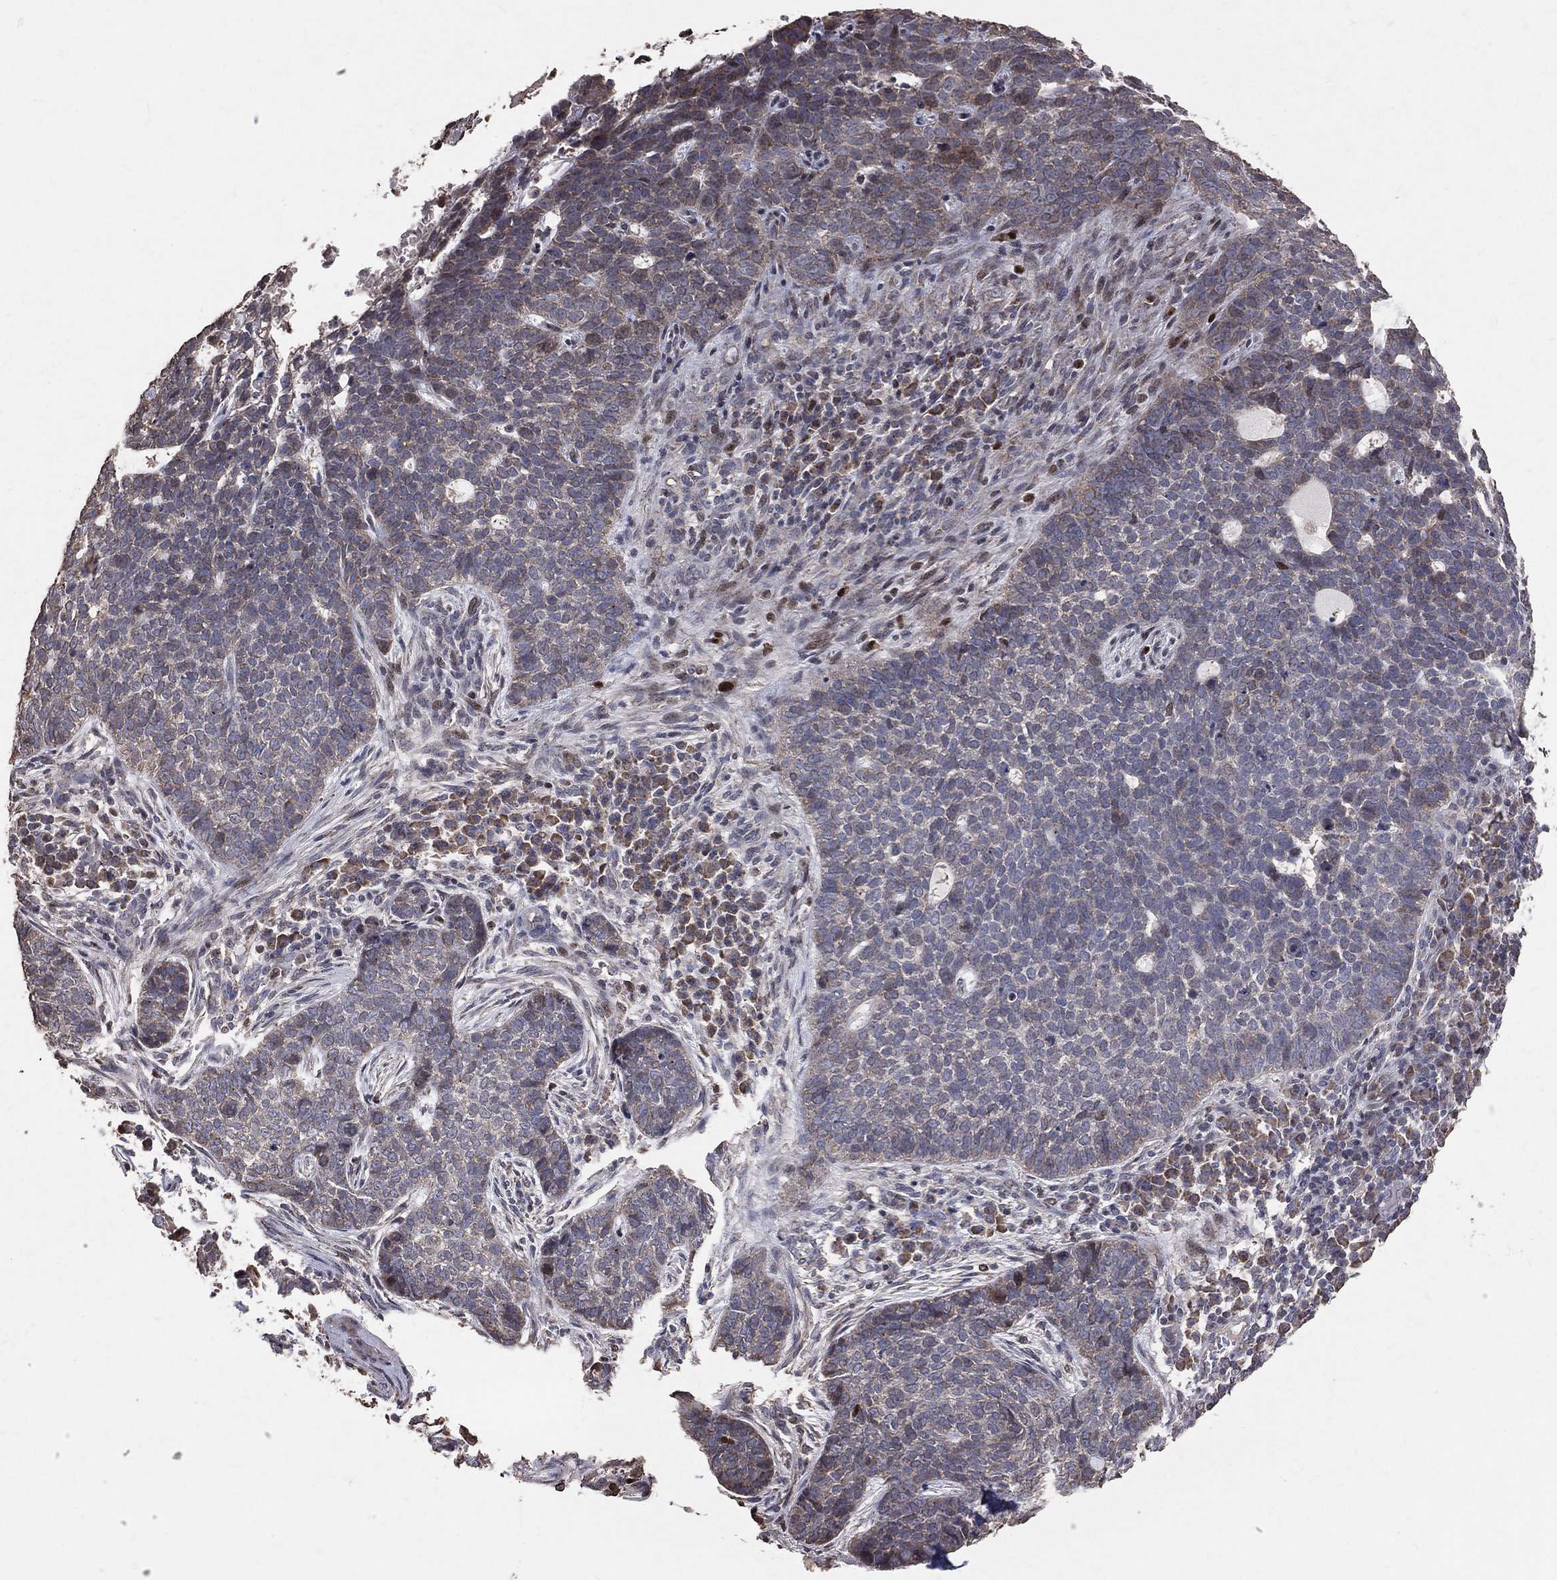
{"staining": {"intensity": "moderate", "quantity": "<25%", "location": "cytoplasmic/membranous"}, "tissue": "skin cancer", "cell_type": "Tumor cells", "image_type": "cancer", "snomed": [{"axis": "morphology", "description": "Basal cell carcinoma"}, {"axis": "topography", "description": "Skin"}], "caption": "Immunohistochemical staining of basal cell carcinoma (skin) reveals low levels of moderate cytoplasmic/membranous expression in about <25% of tumor cells.", "gene": "LY6K", "patient": {"sex": "female", "age": 69}}